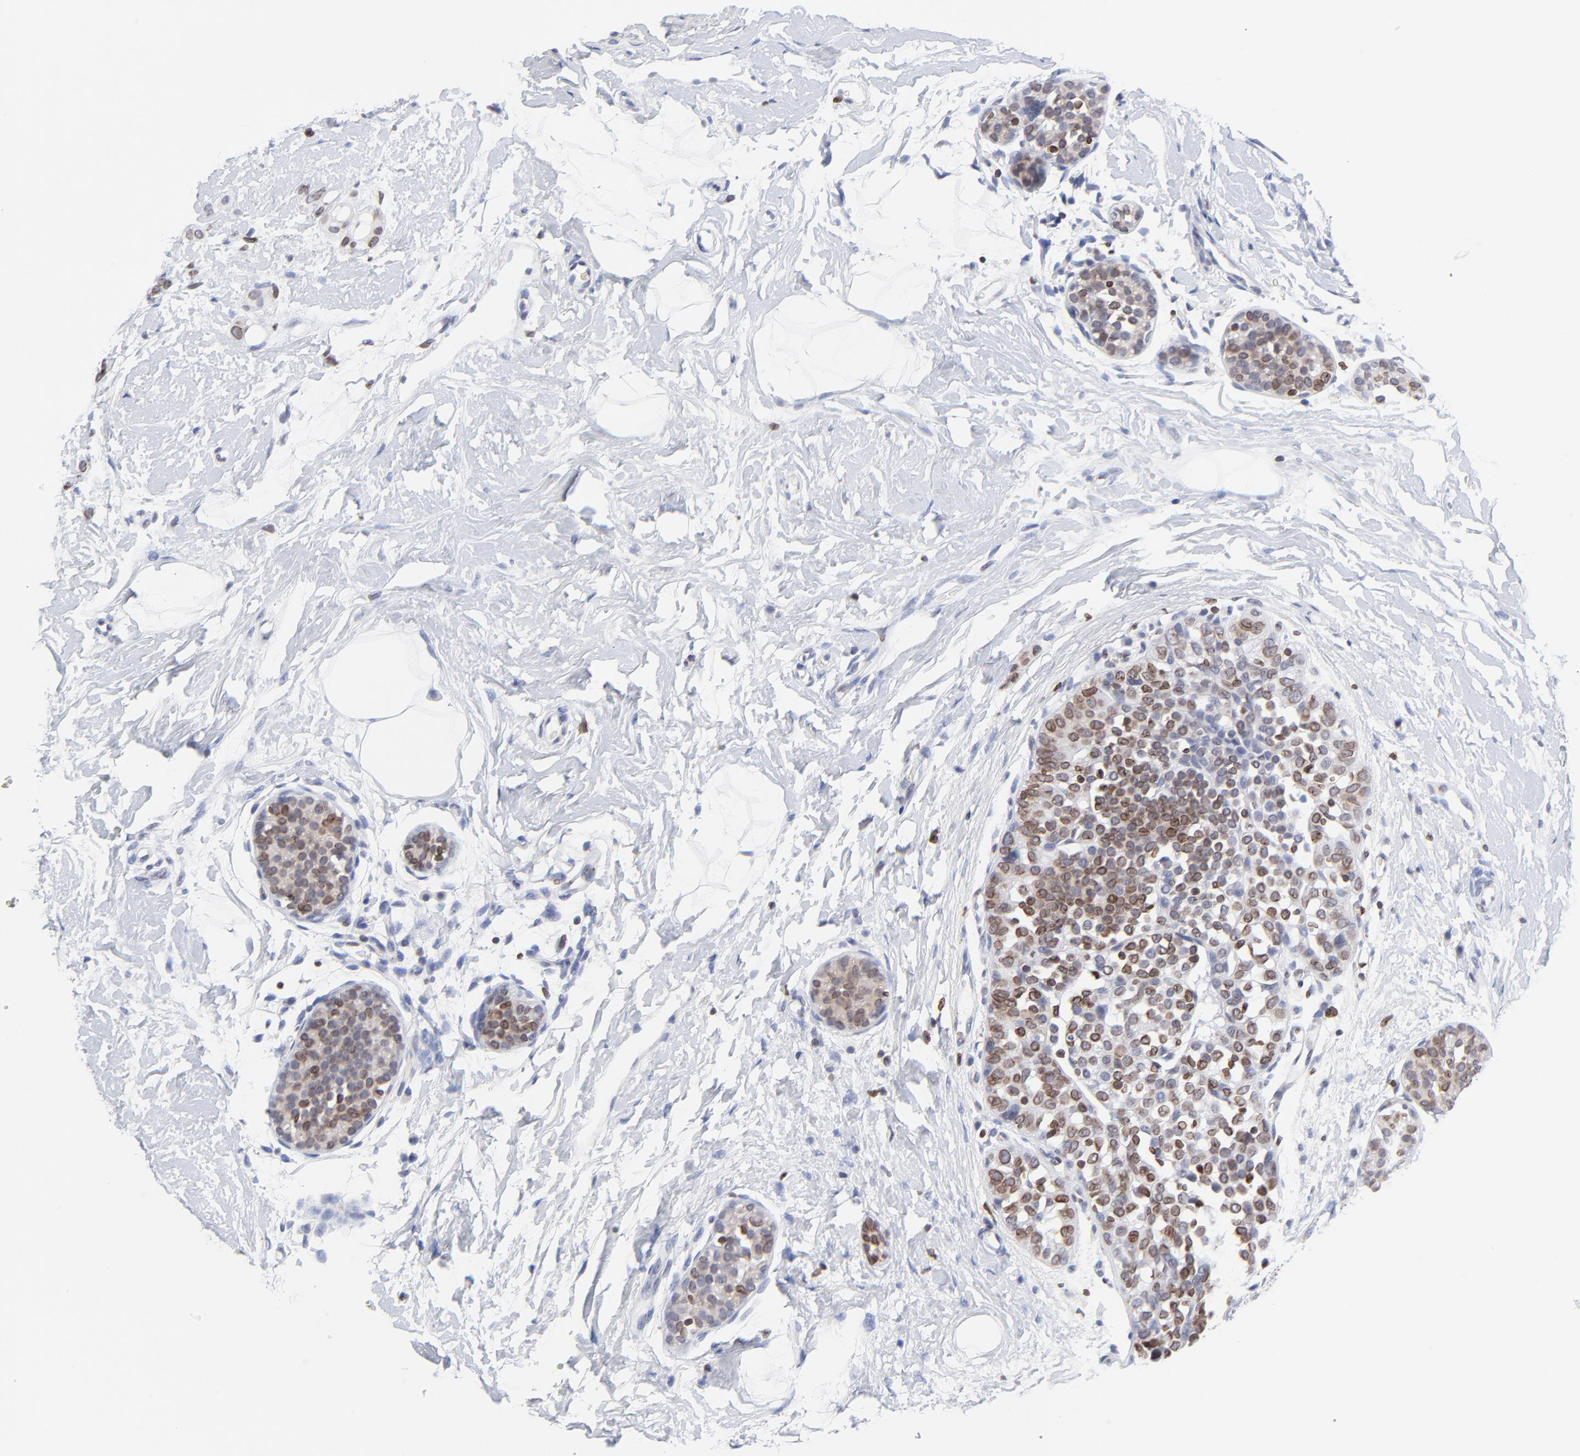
{"staining": {"intensity": "moderate", "quantity": ">75%", "location": "cytoplasmic/membranous,nuclear"}, "tissue": "breast cancer", "cell_type": "Tumor cells", "image_type": "cancer", "snomed": [{"axis": "morphology", "description": "Lobular carcinoma, in situ"}, {"axis": "morphology", "description": "Lobular carcinoma"}, {"axis": "topography", "description": "Breast"}], "caption": "Lobular carcinoma in situ (breast) was stained to show a protein in brown. There is medium levels of moderate cytoplasmic/membranous and nuclear expression in about >75% of tumor cells.", "gene": "THAP7", "patient": {"sex": "female", "age": 41}}